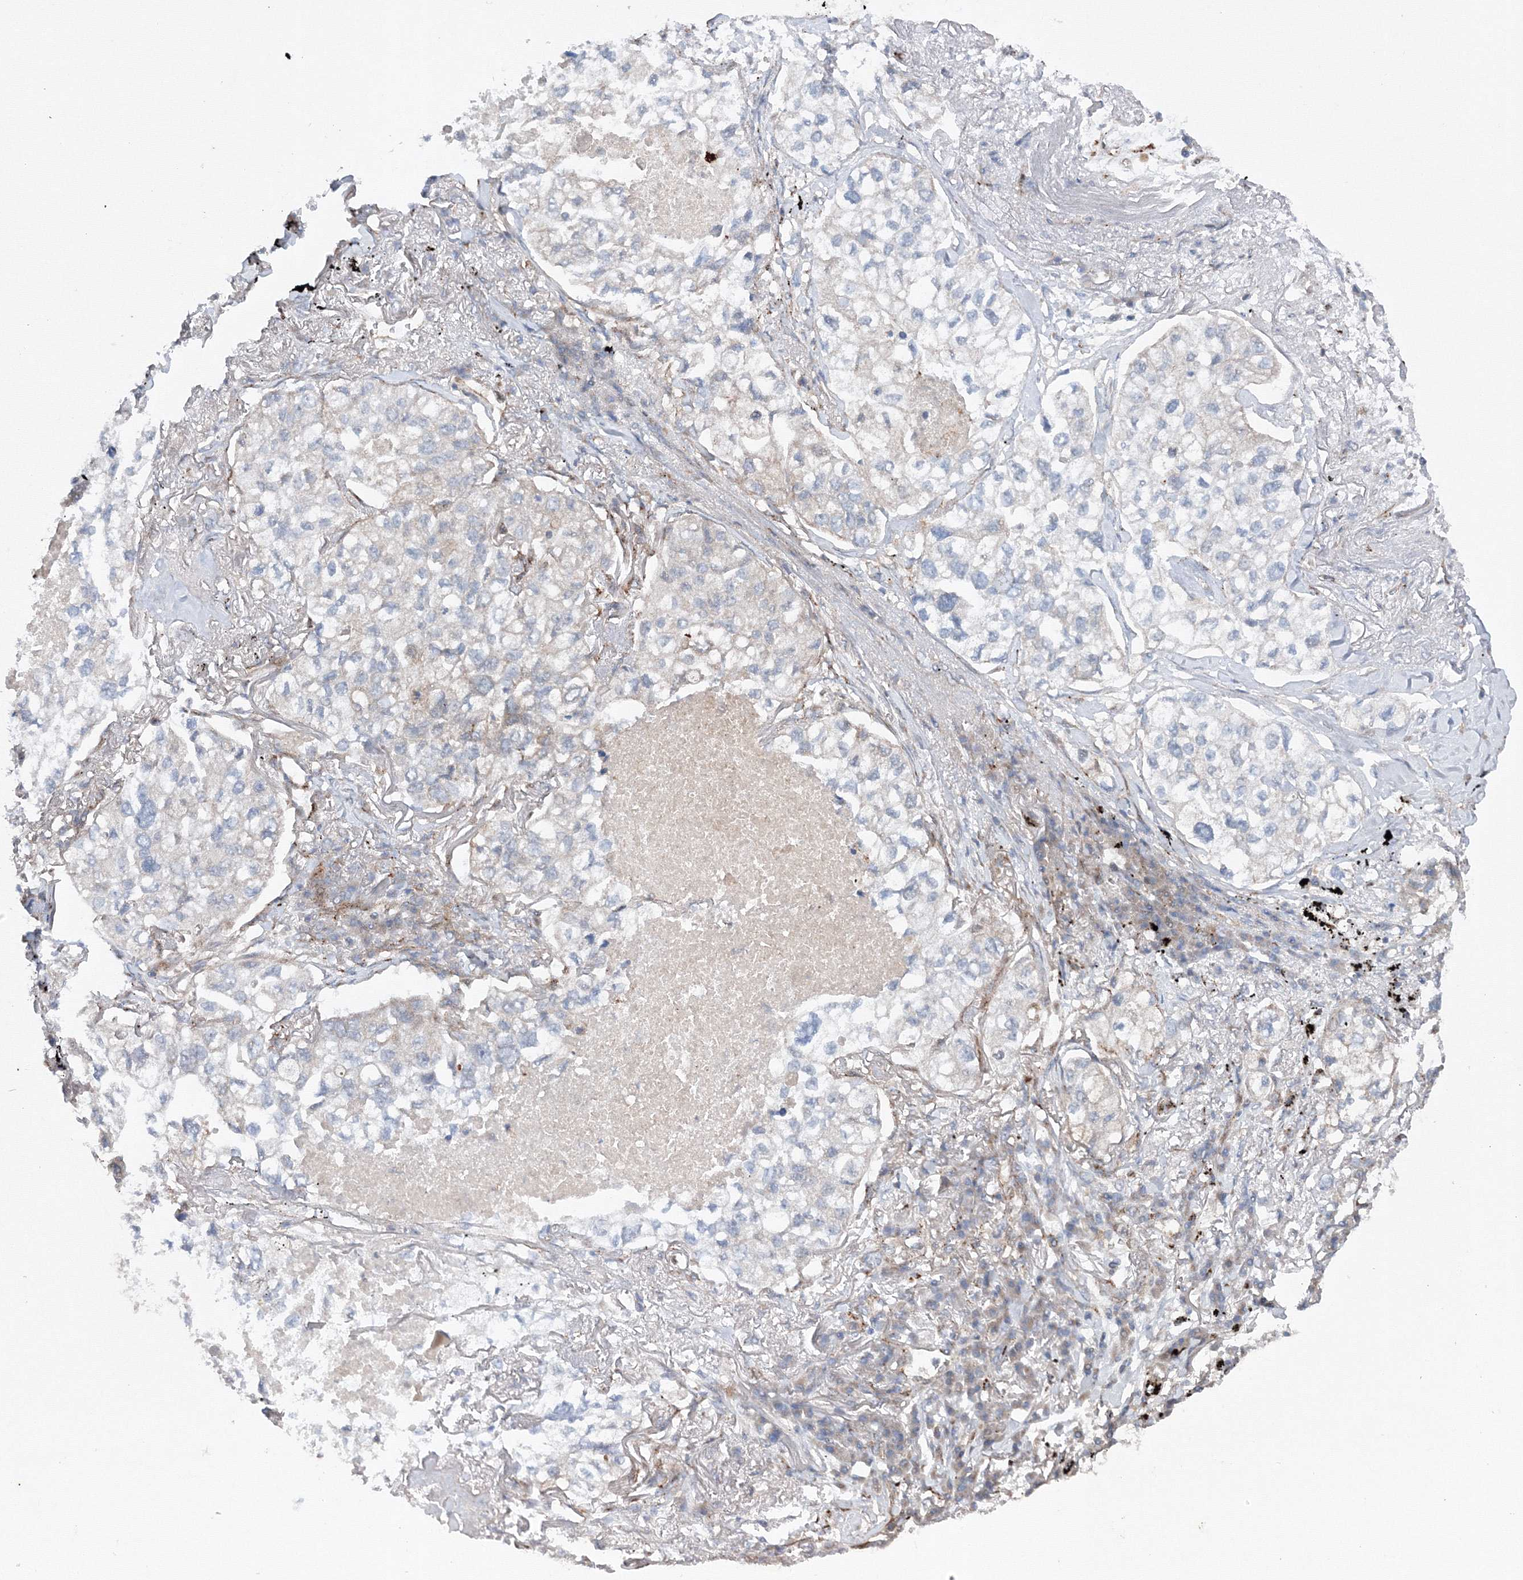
{"staining": {"intensity": "negative", "quantity": "none", "location": "none"}, "tissue": "lung cancer", "cell_type": "Tumor cells", "image_type": "cancer", "snomed": [{"axis": "morphology", "description": "Adenocarcinoma, NOS"}, {"axis": "topography", "description": "Lung"}], "caption": "This is a histopathology image of IHC staining of lung cancer (adenocarcinoma), which shows no staining in tumor cells.", "gene": "DCTD", "patient": {"sex": "male", "age": 65}}